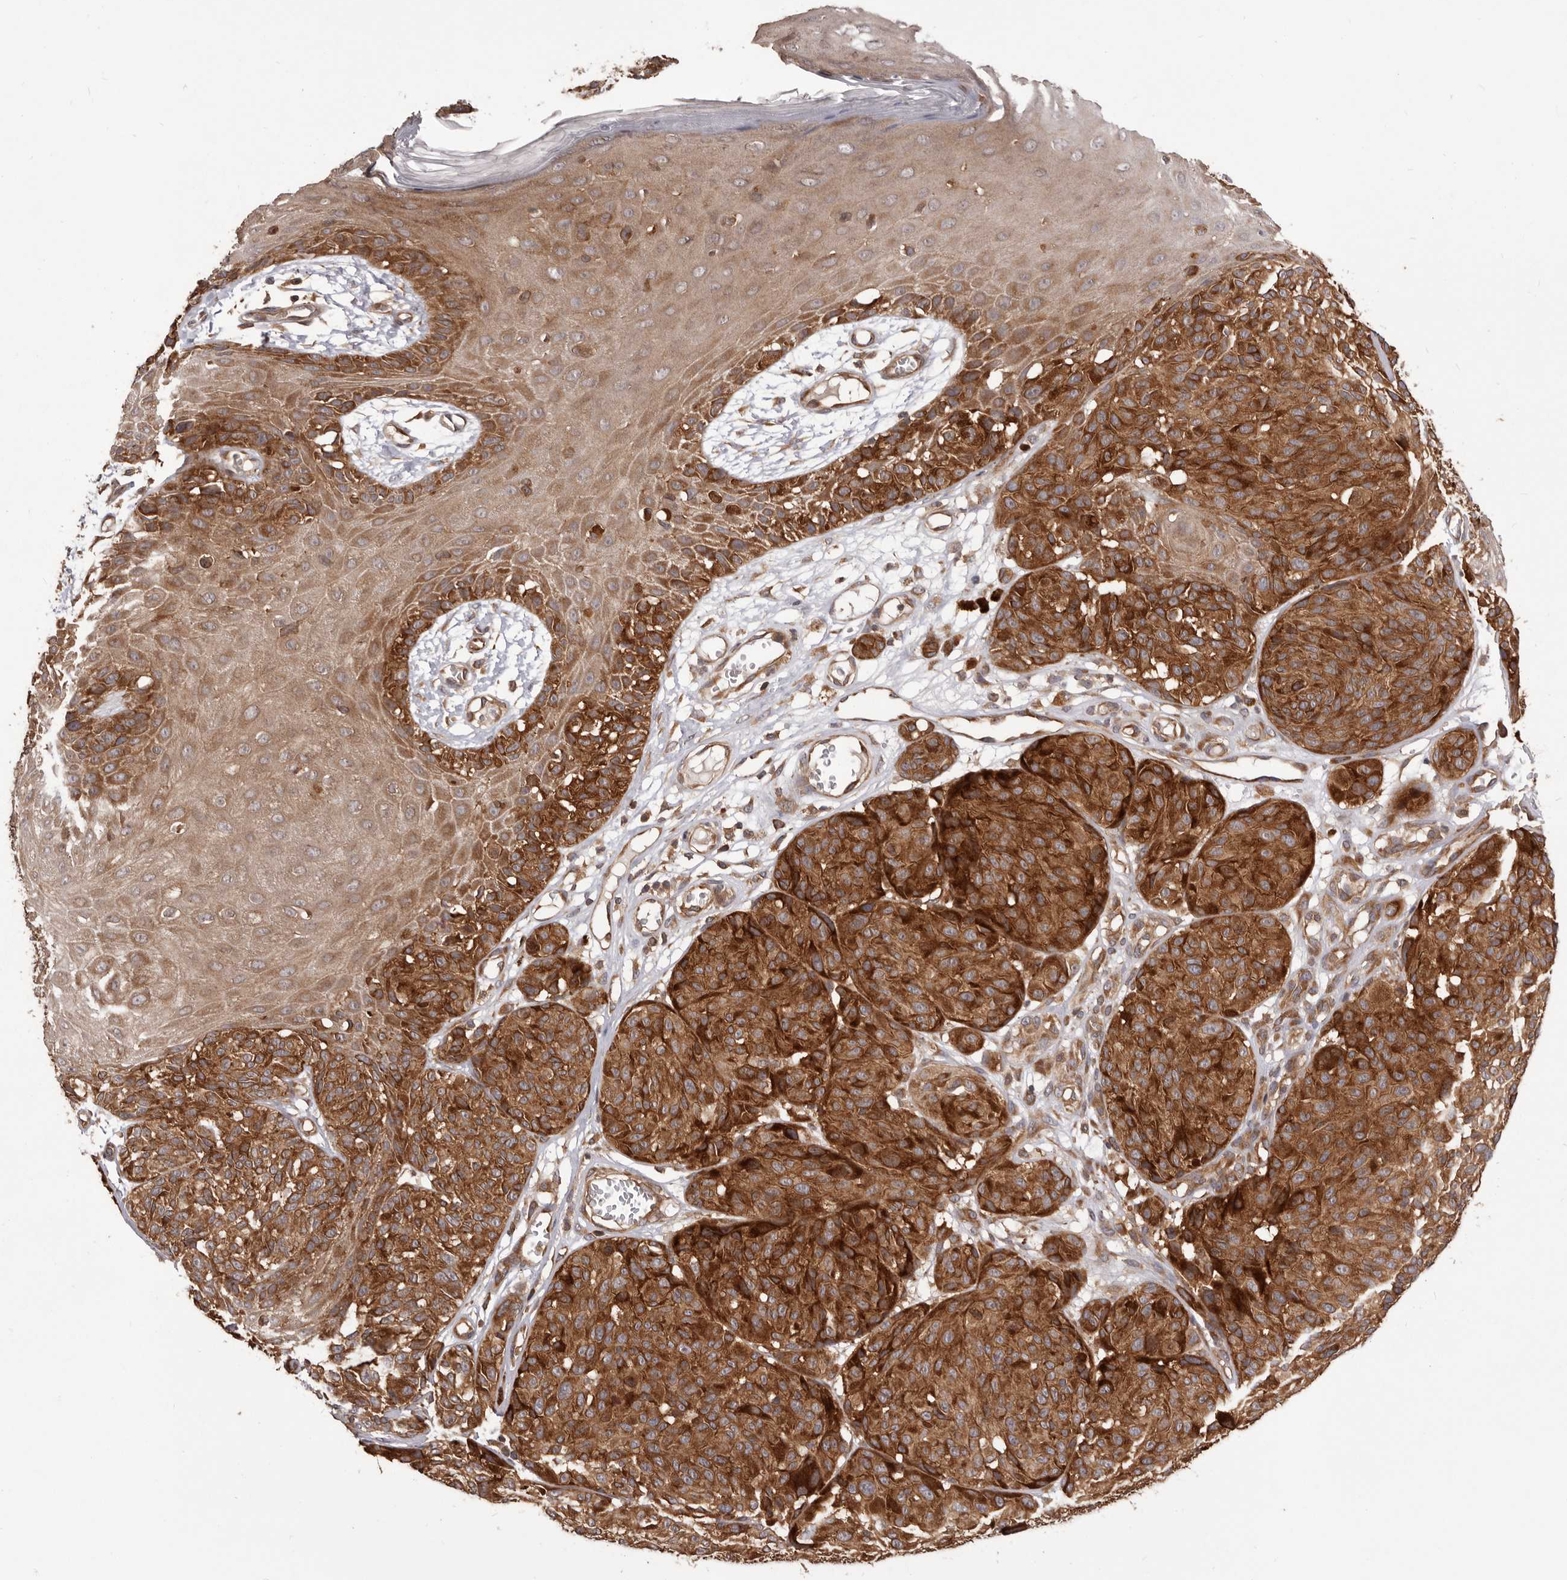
{"staining": {"intensity": "strong", "quantity": ">75%", "location": "cytoplasmic/membranous"}, "tissue": "melanoma", "cell_type": "Tumor cells", "image_type": "cancer", "snomed": [{"axis": "morphology", "description": "Malignant melanoma, NOS"}, {"axis": "topography", "description": "Skin"}], "caption": "A brown stain highlights strong cytoplasmic/membranous staining of a protein in malignant melanoma tumor cells. The protein of interest is stained brown, and the nuclei are stained in blue (DAB (3,3'-diaminobenzidine) IHC with brightfield microscopy, high magnification).", "gene": "HBS1L", "patient": {"sex": "male", "age": 83}}